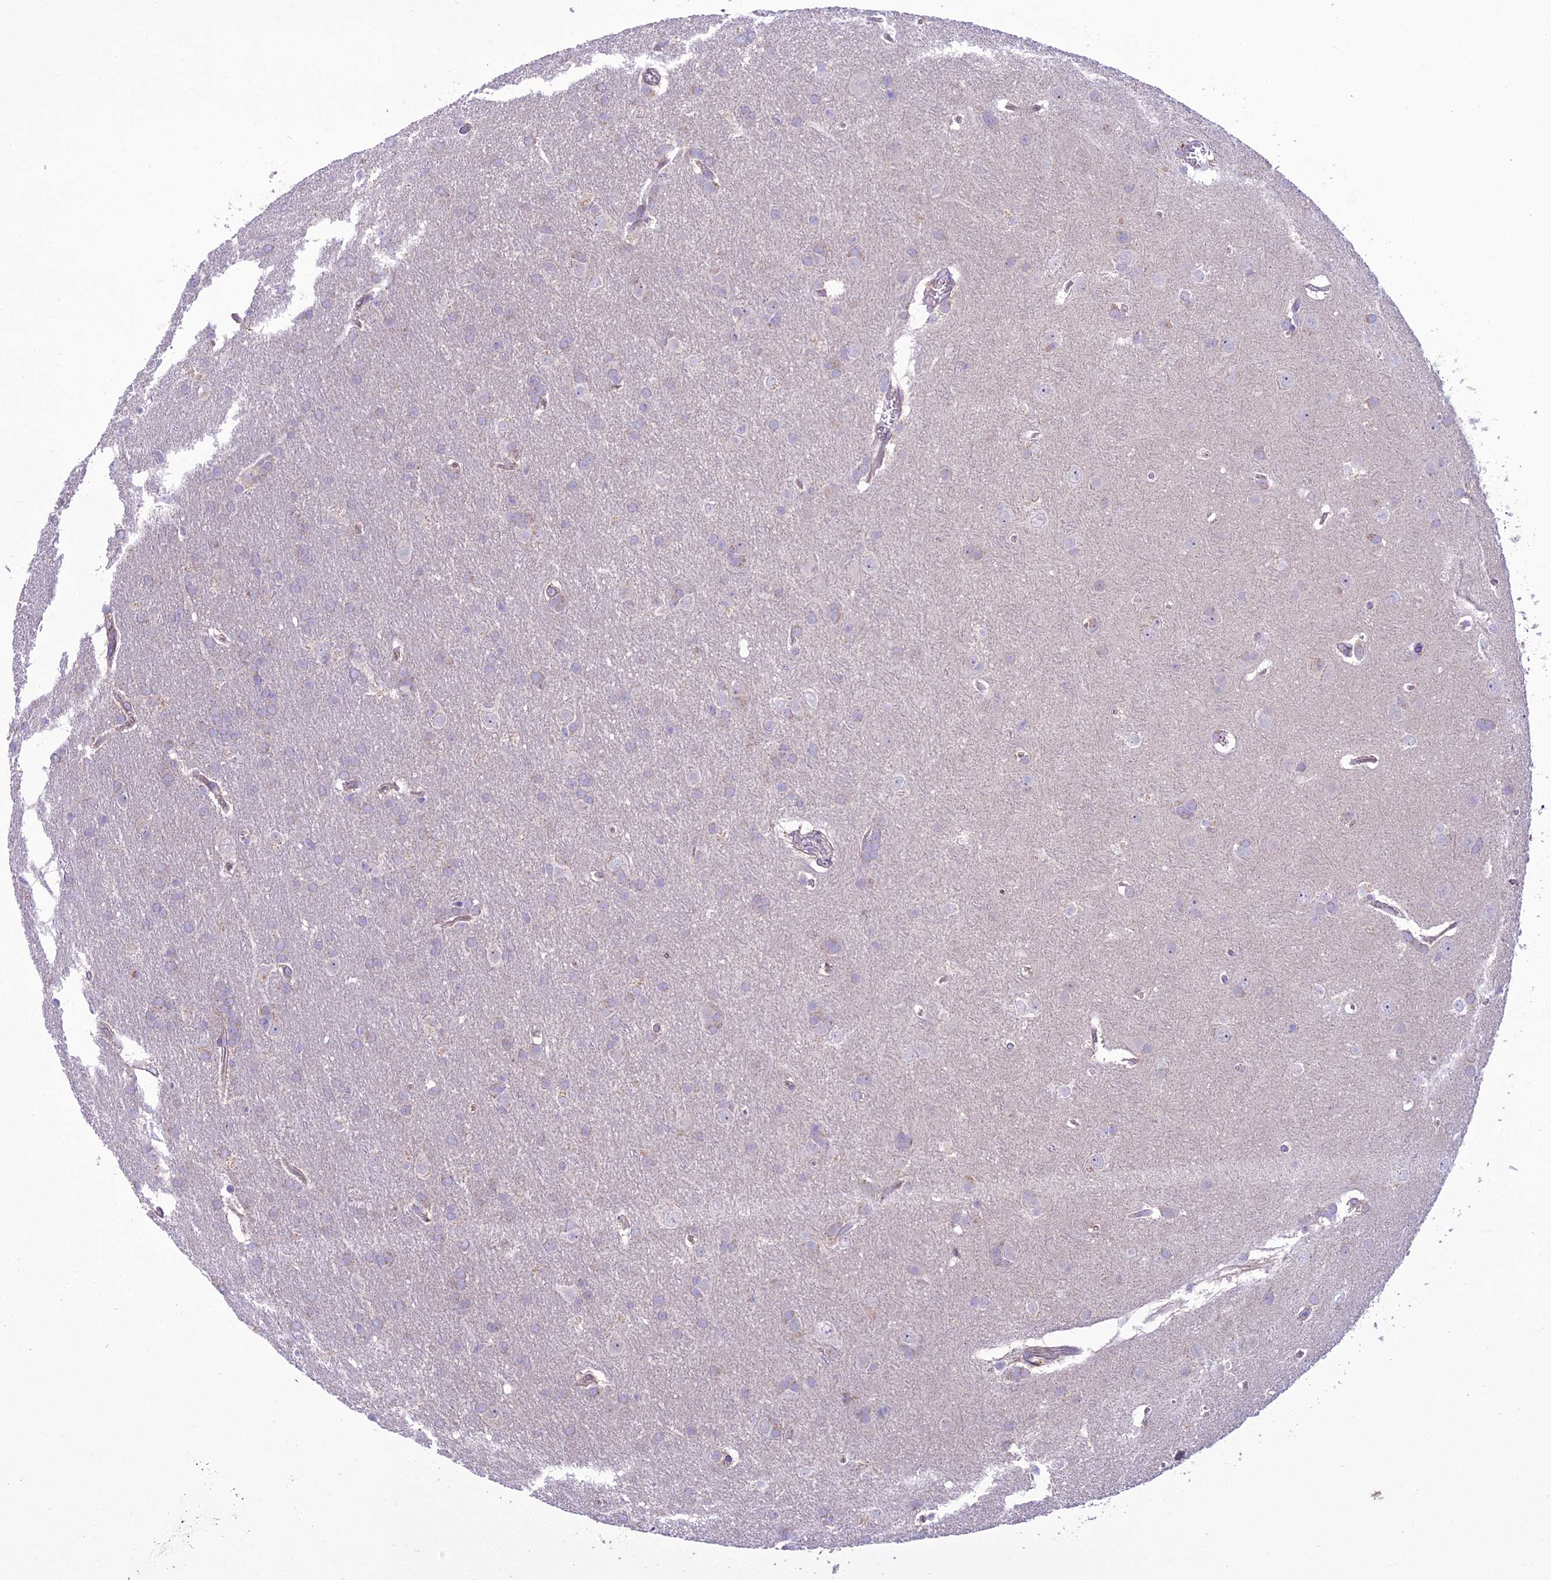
{"staining": {"intensity": "negative", "quantity": "none", "location": "none"}, "tissue": "glioma", "cell_type": "Tumor cells", "image_type": "cancer", "snomed": [{"axis": "morphology", "description": "Glioma, malignant, Low grade"}, {"axis": "topography", "description": "Brain"}], "caption": "The micrograph demonstrates no significant staining in tumor cells of glioma. (Immunohistochemistry, brightfield microscopy, high magnification).", "gene": "SCRT1", "patient": {"sex": "female", "age": 32}}